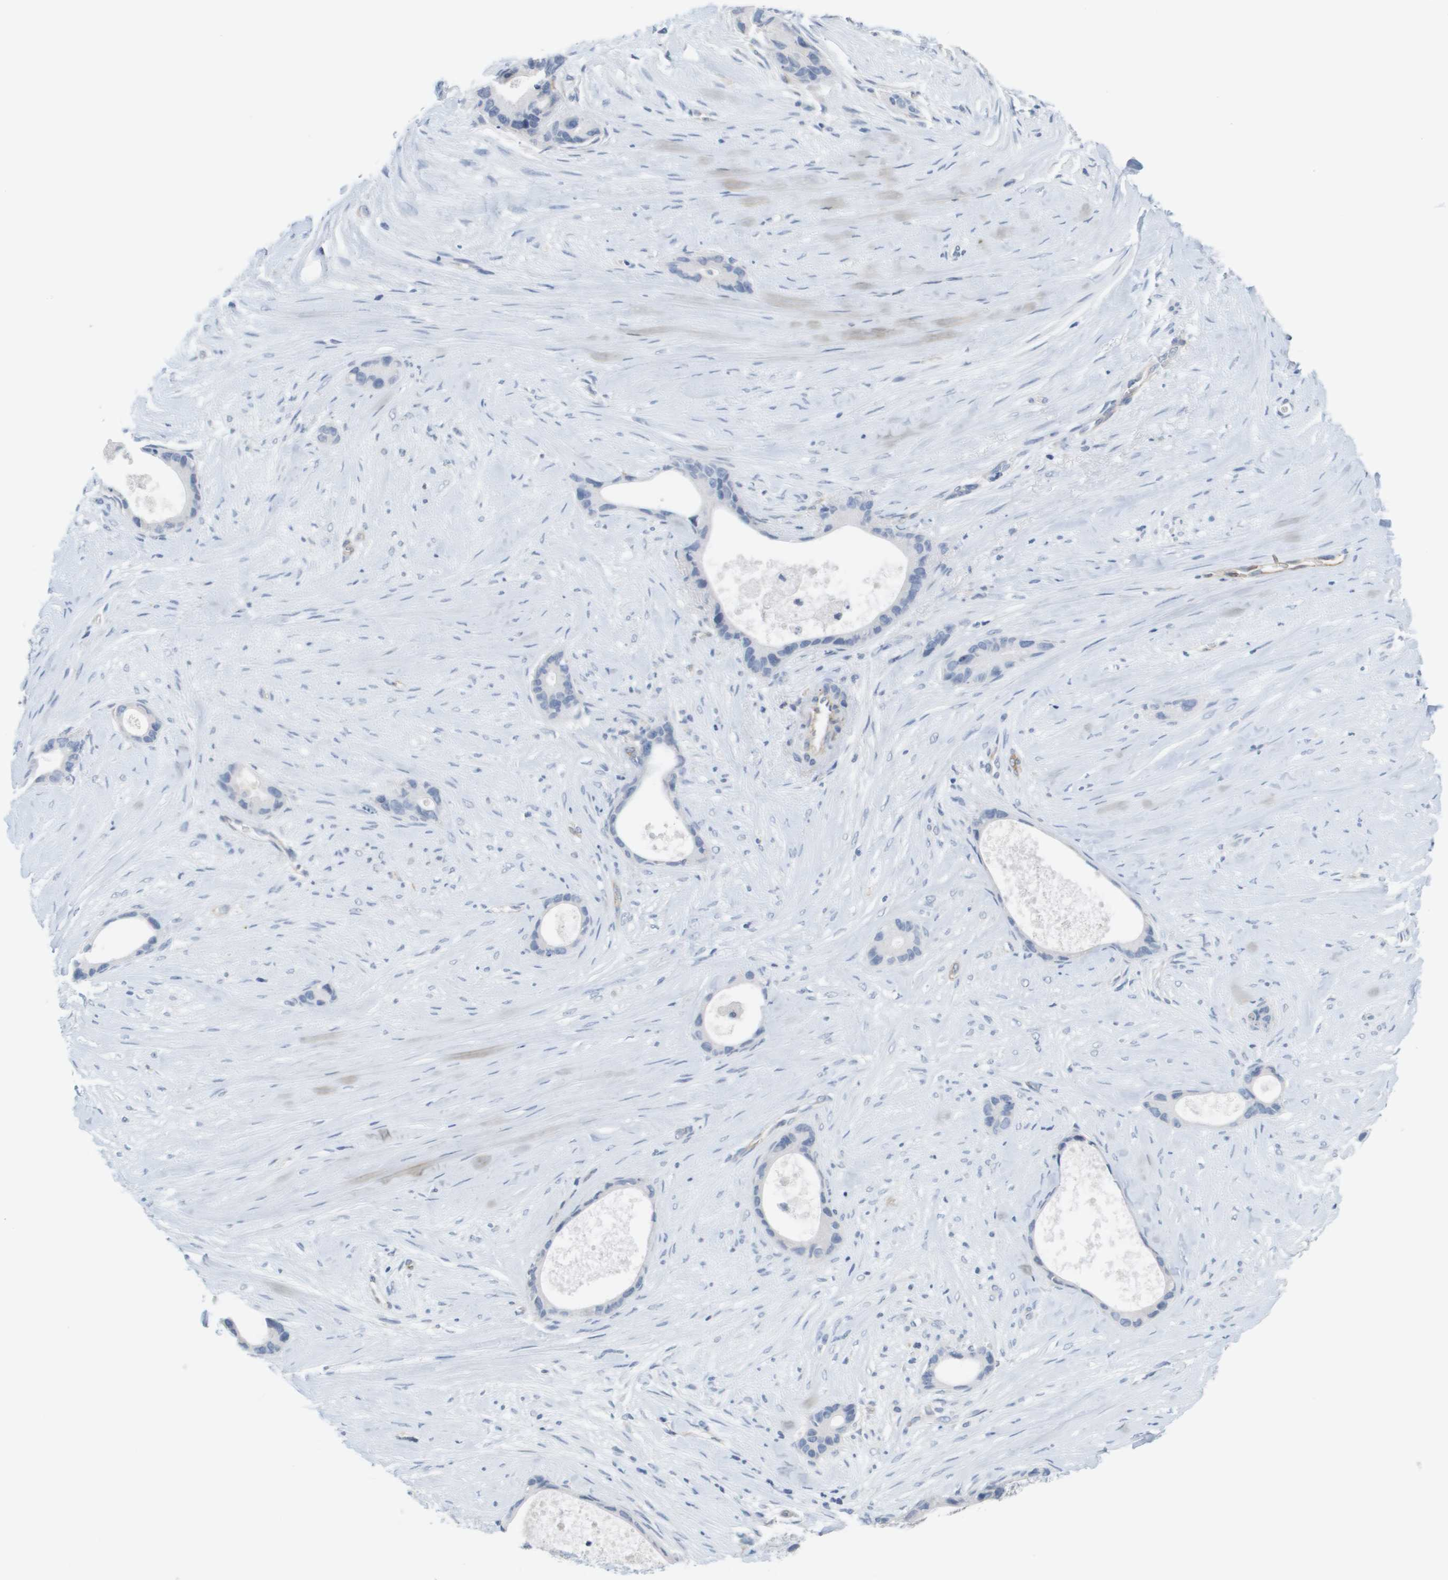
{"staining": {"intensity": "negative", "quantity": "none", "location": "none"}, "tissue": "liver cancer", "cell_type": "Tumor cells", "image_type": "cancer", "snomed": [{"axis": "morphology", "description": "Cholangiocarcinoma"}, {"axis": "topography", "description": "Liver"}], "caption": "High magnification brightfield microscopy of liver cholangiocarcinoma stained with DAB (3,3'-diaminobenzidine) (brown) and counterstained with hematoxylin (blue): tumor cells show no significant positivity.", "gene": "ANGPT2", "patient": {"sex": "female", "age": 55}}